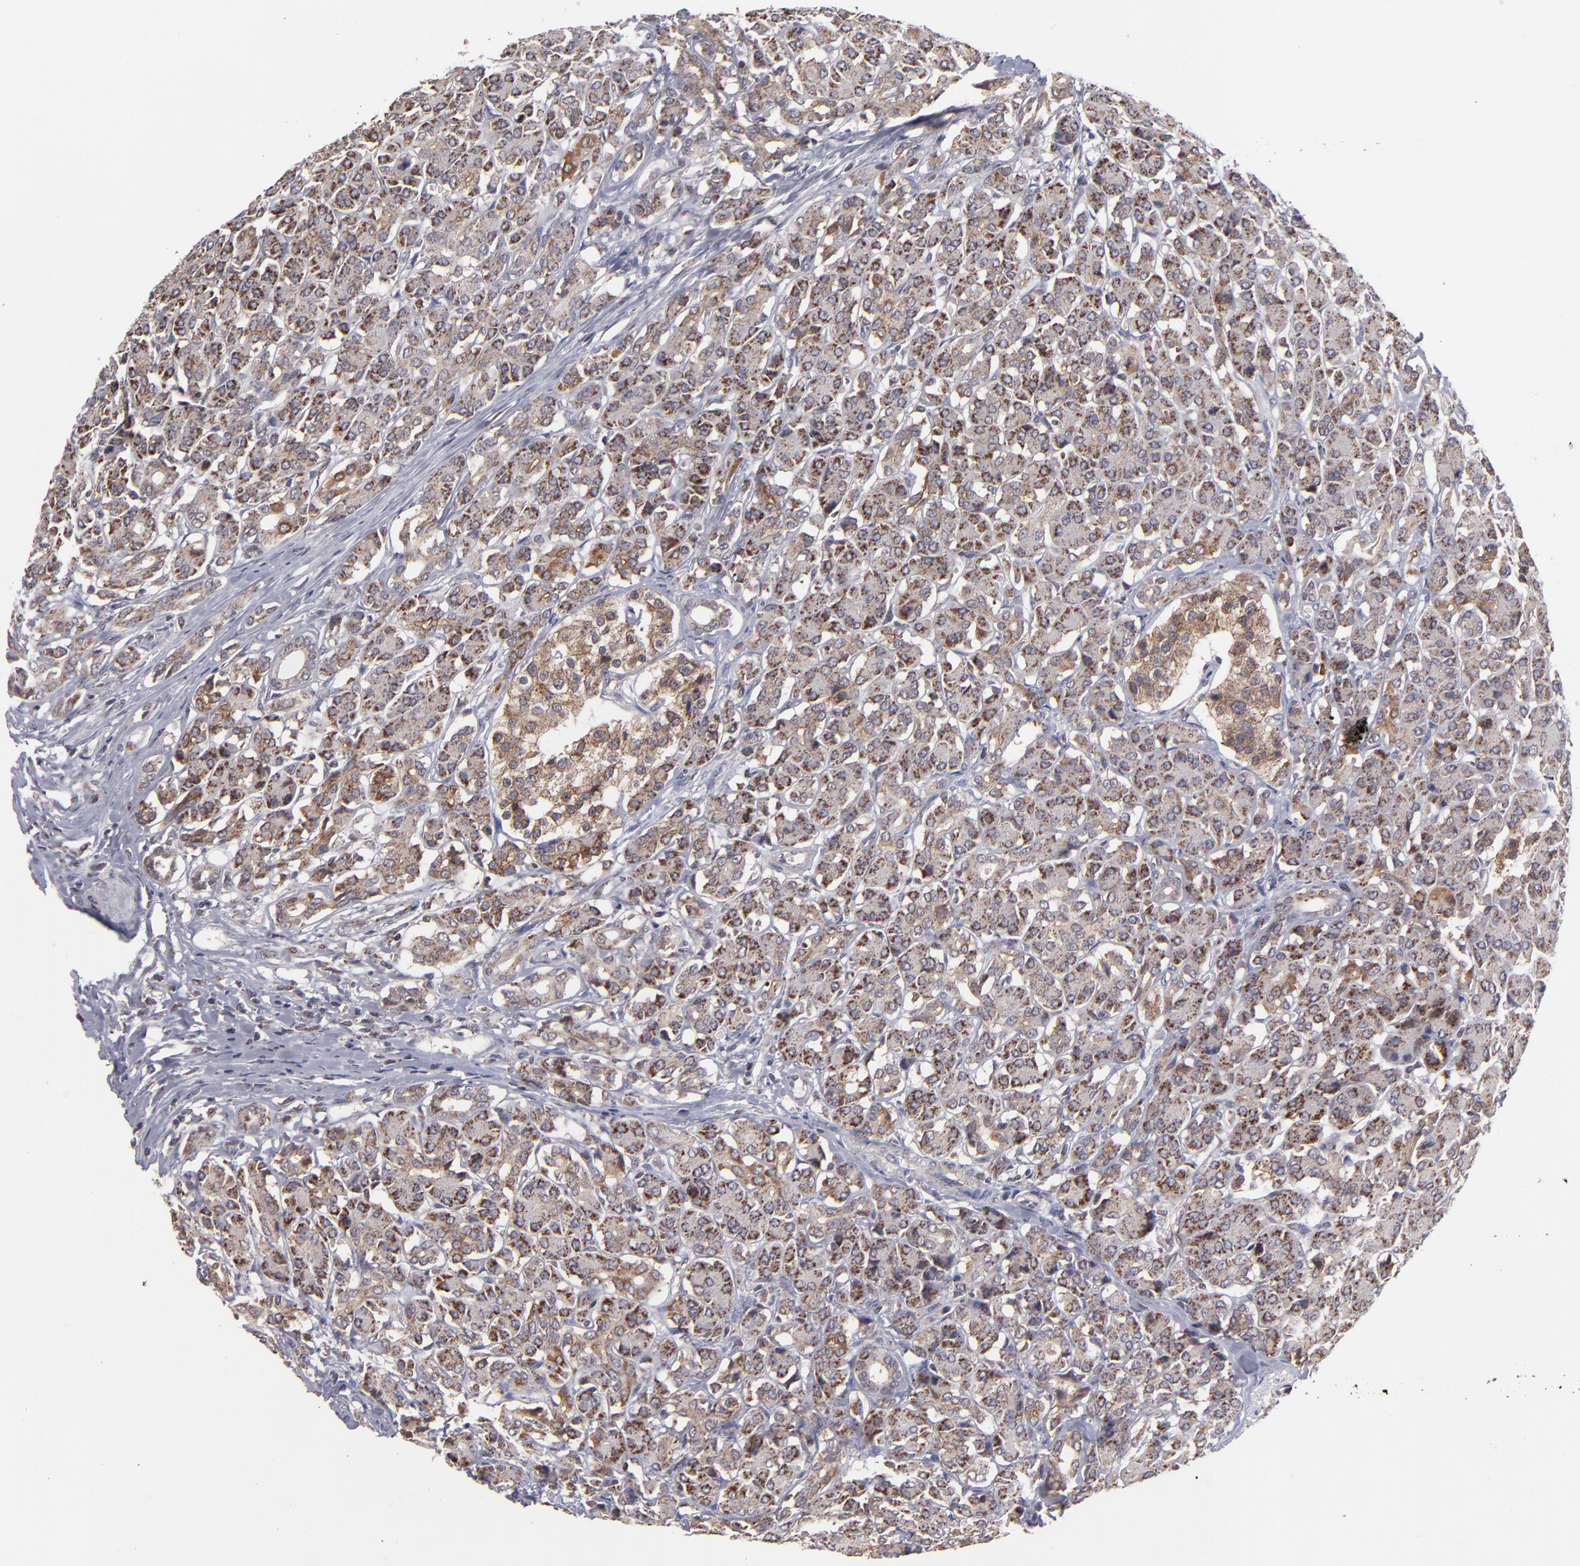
{"staining": {"intensity": "weak", "quantity": ">75%", "location": "cytoplasmic/membranous"}, "tissue": "pancreas", "cell_type": "Exocrine glandular cells", "image_type": "normal", "snomed": [{"axis": "morphology", "description": "Normal tissue, NOS"}, {"axis": "topography", "description": "Lymph node"}, {"axis": "topography", "description": "Pancreas"}], "caption": "The image demonstrates immunohistochemical staining of unremarkable pancreas. There is weak cytoplasmic/membranous staining is seen in approximately >75% of exocrine glandular cells. The staining was performed using DAB (3,3'-diaminobenzidine) to visualize the protein expression in brown, while the nuclei were stained in blue with hematoxylin (Magnification: 20x).", "gene": "SLC15A1", "patient": {"sex": "male", "age": 59}}